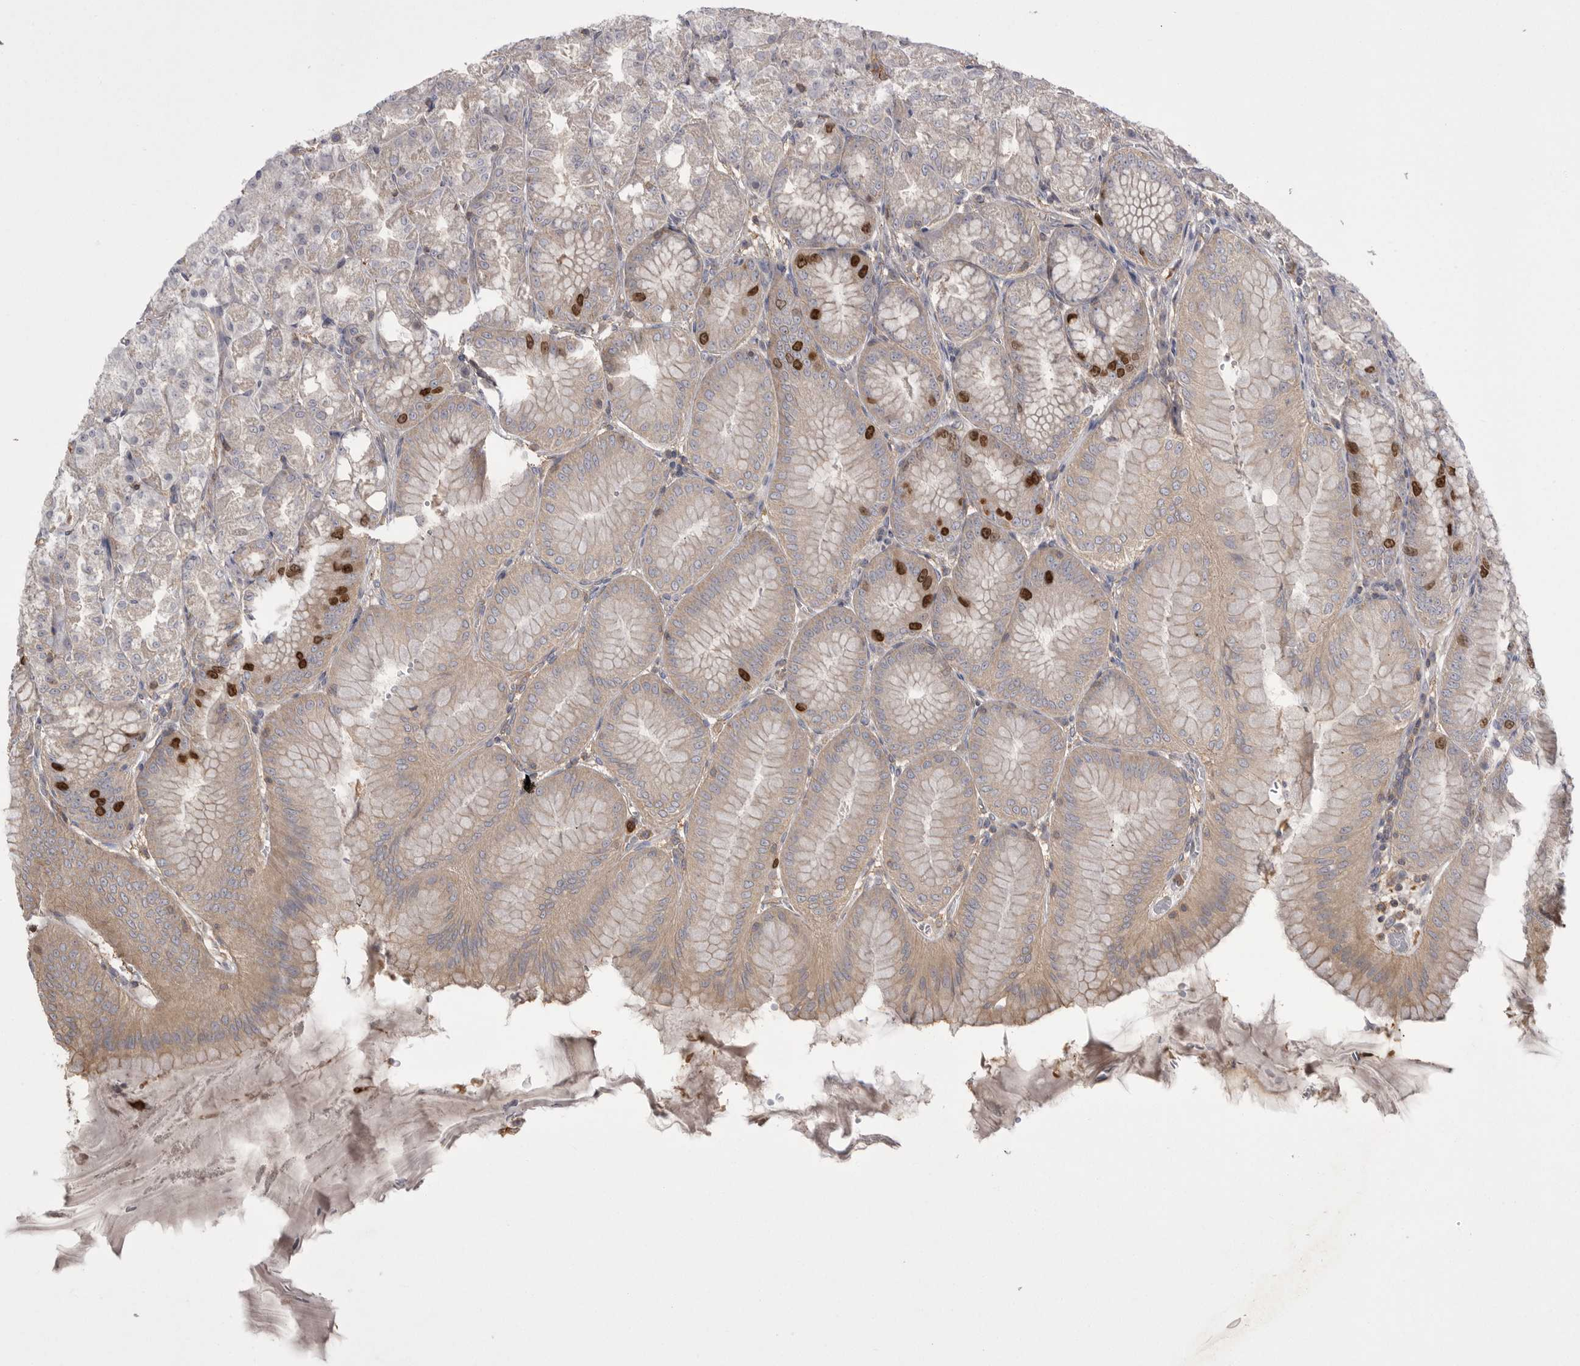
{"staining": {"intensity": "strong", "quantity": "<25%", "location": "cytoplasmic/membranous,nuclear"}, "tissue": "stomach", "cell_type": "Glandular cells", "image_type": "normal", "snomed": [{"axis": "morphology", "description": "Normal tissue, NOS"}, {"axis": "topography", "description": "Stomach, lower"}], "caption": "Glandular cells reveal strong cytoplasmic/membranous,nuclear positivity in approximately <25% of cells in benign stomach.", "gene": "TOP2A", "patient": {"sex": "male", "age": 71}}